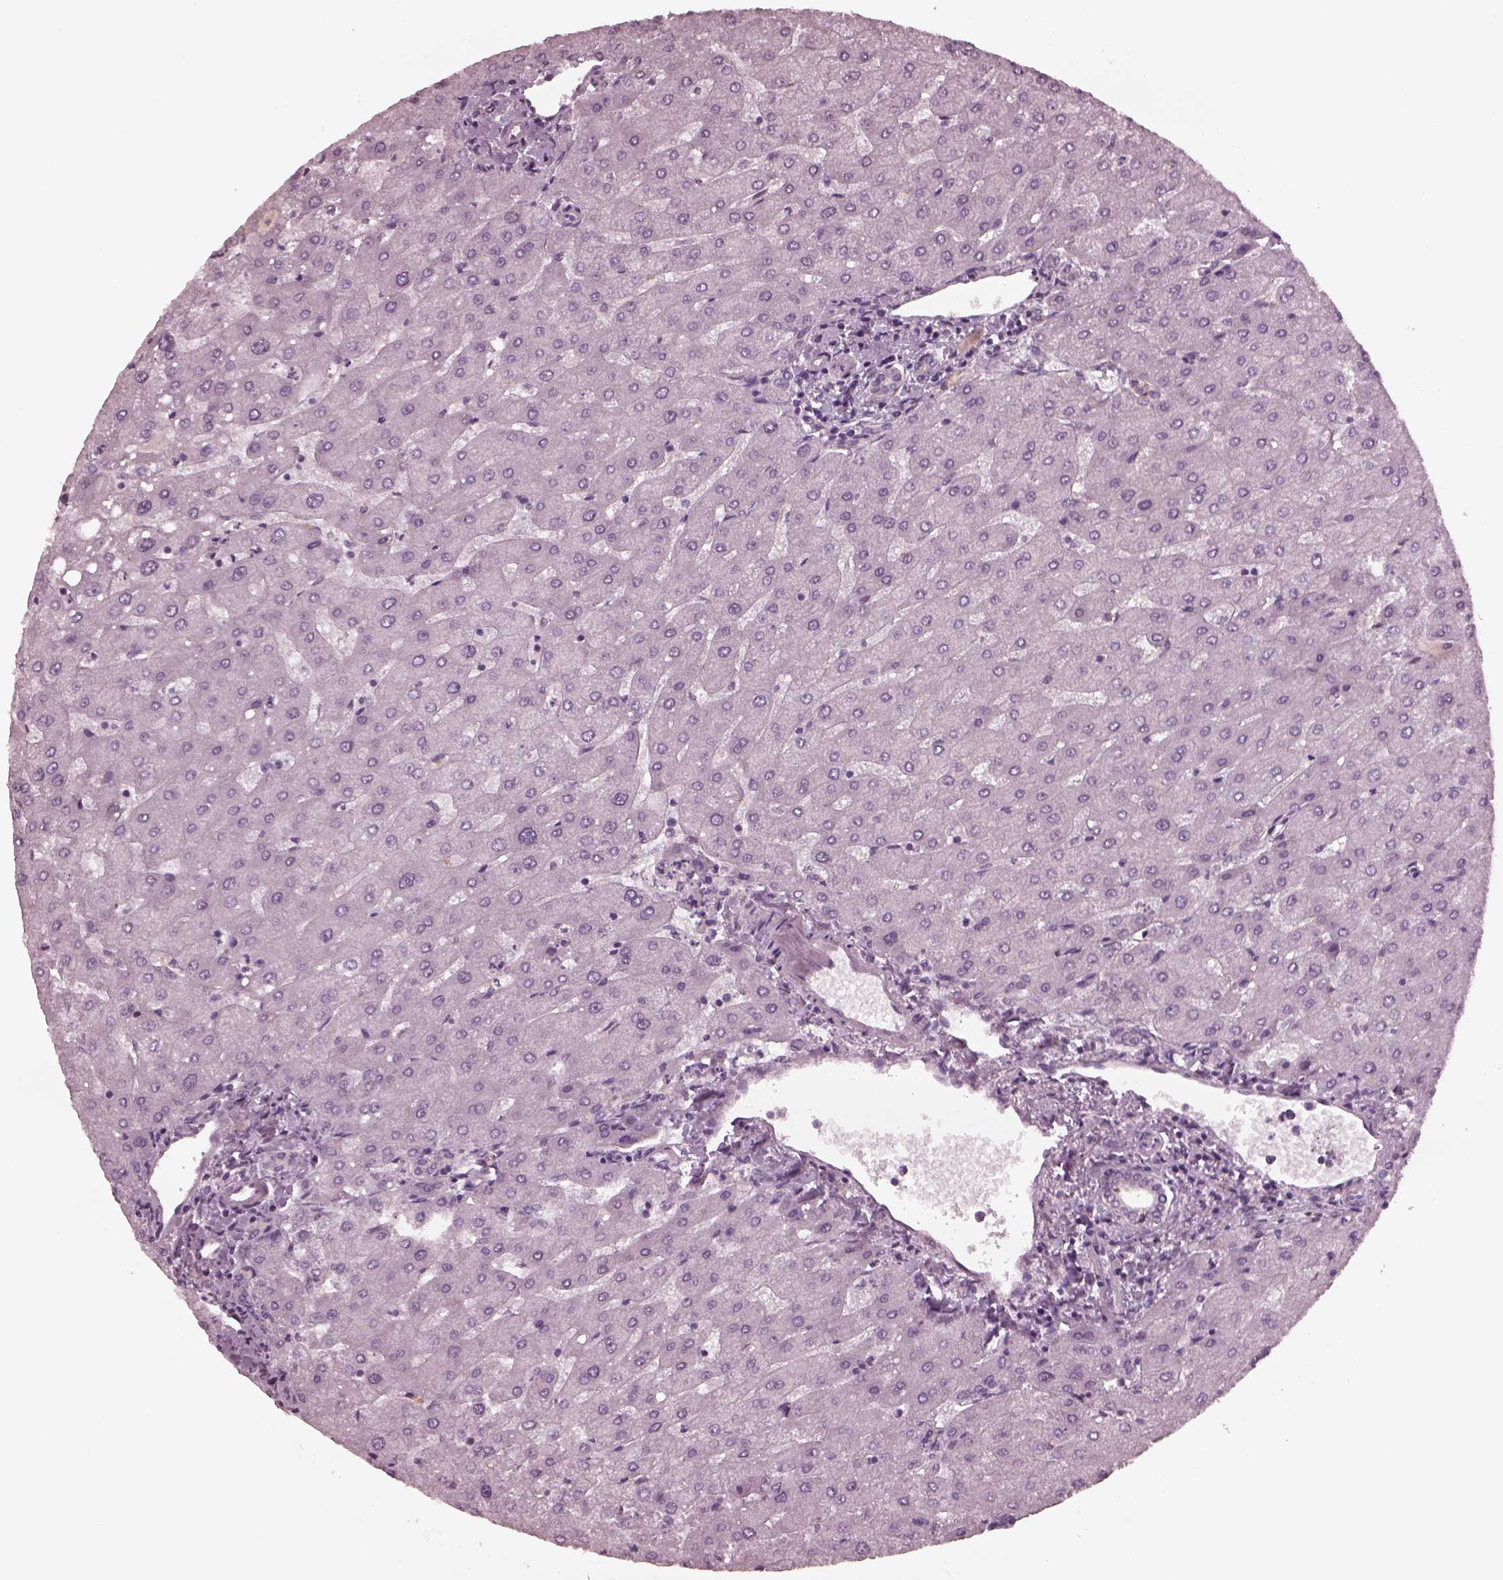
{"staining": {"intensity": "negative", "quantity": "none", "location": "none"}, "tissue": "liver", "cell_type": "Cholangiocytes", "image_type": "normal", "snomed": [{"axis": "morphology", "description": "Normal tissue, NOS"}, {"axis": "topography", "description": "Liver"}], "caption": "IHC histopathology image of normal liver stained for a protein (brown), which reveals no staining in cholangiocytes. The staining was performed using DAB to visualize the protein expression in brown, while the nuclei were stained in blue with hematoxylin (Magnification: 20x).", "gene": "YY2", "patient": {"sex": "male", "age": 67}}